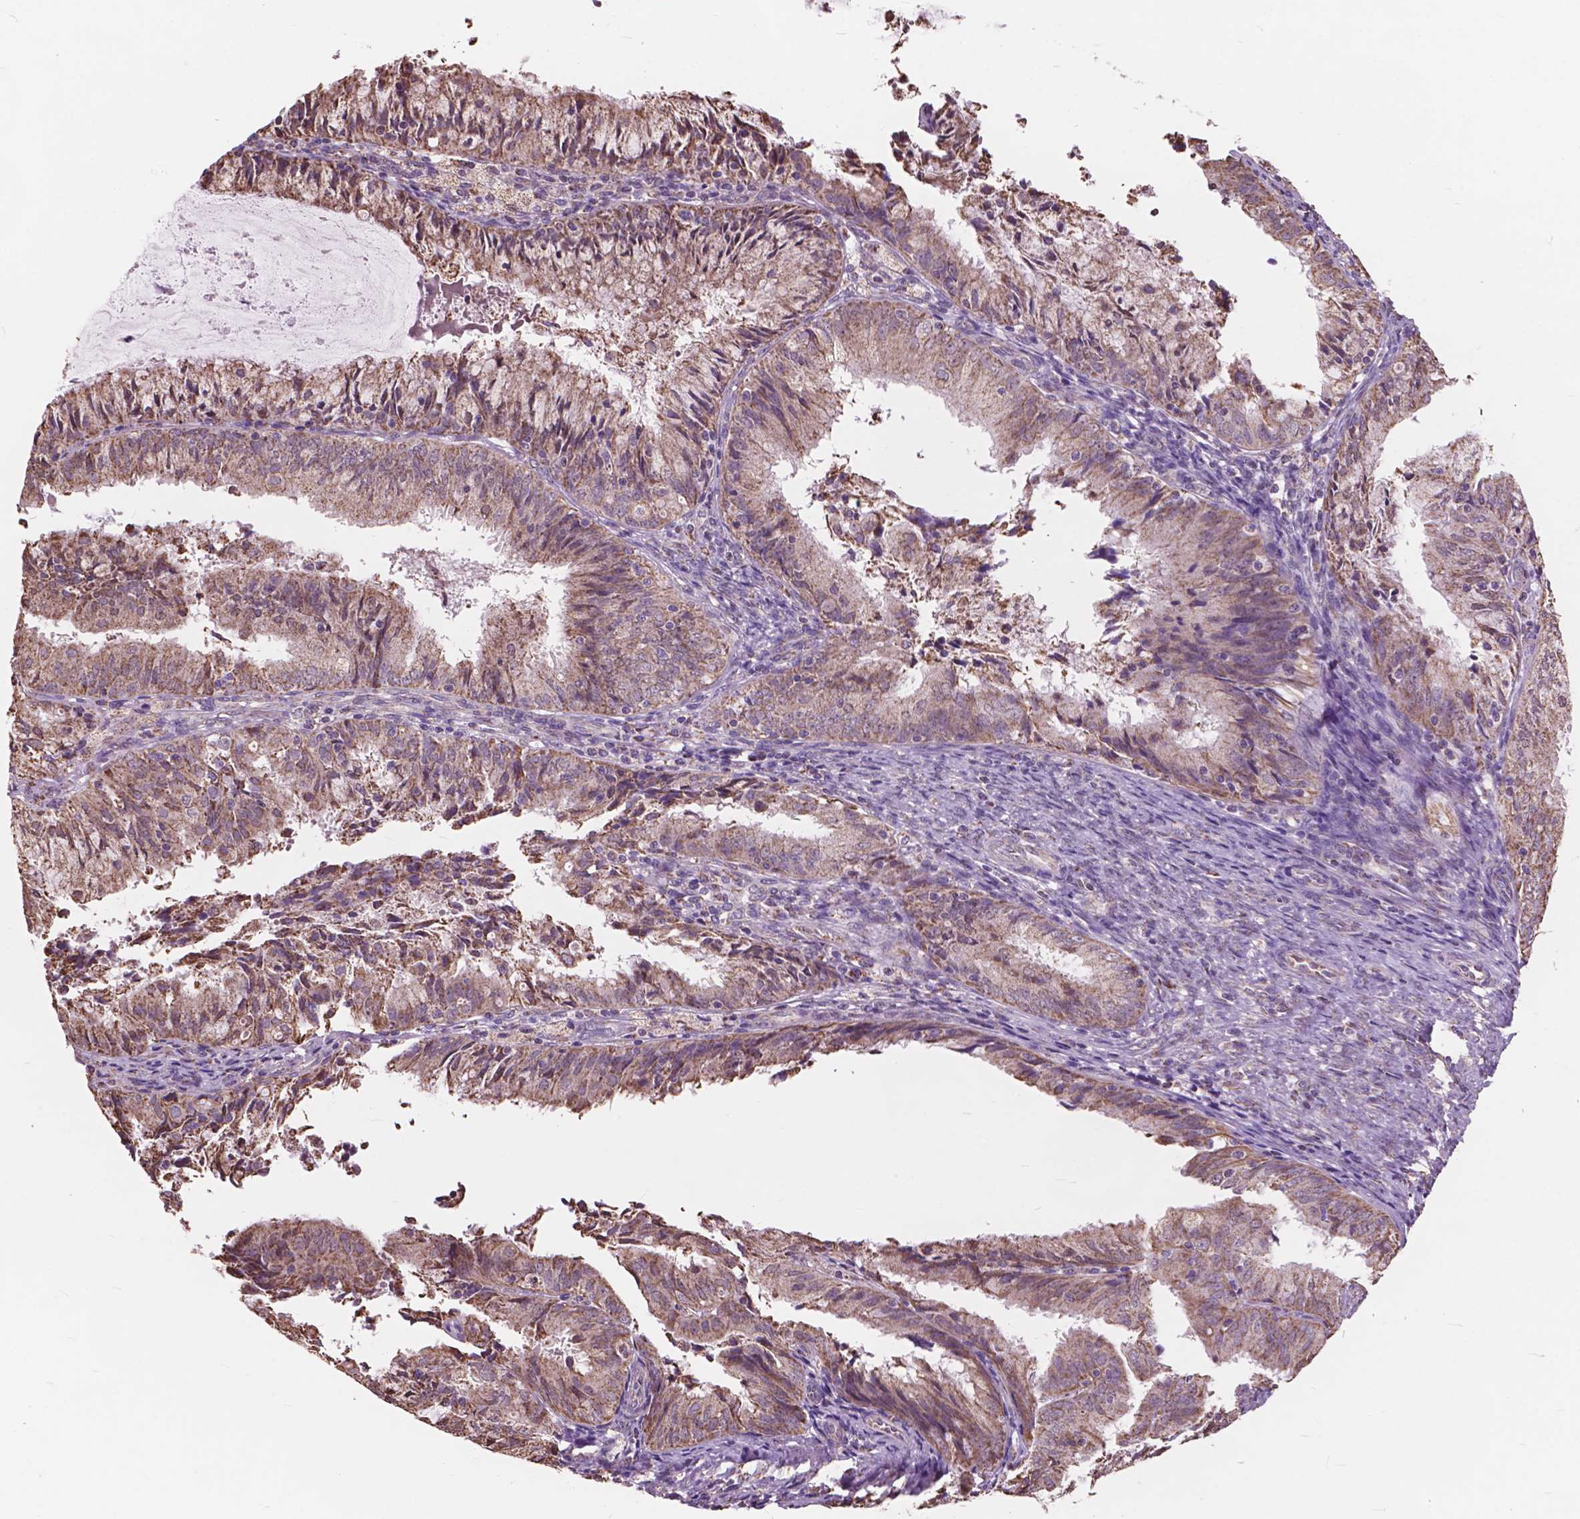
{"staining": {"intensity": "moderate", "quantity": ">75%", "location": "cytoplasmic/membranous"}, "tissue": "endometrial cancer", "cell_type": "Tumor cells", "image_type": "cancer", "snomed": [{"axis": "morphology", "description": "Adenocarcinoma, NOS"}, {"axis": "topography", "description": "Endometrium"}], "caption": "A micrograph of human endometrial adenocarcinoma stained for a protein shows moderate cytoplasmic/membranous brown staining in tumor cells. (Stains: DAB in brown, nuclei in blue, Microscopy: brightfield microscopy at high magnification).", "gene": "SCOC", "patient": {"sex": "female", "age": 57}}